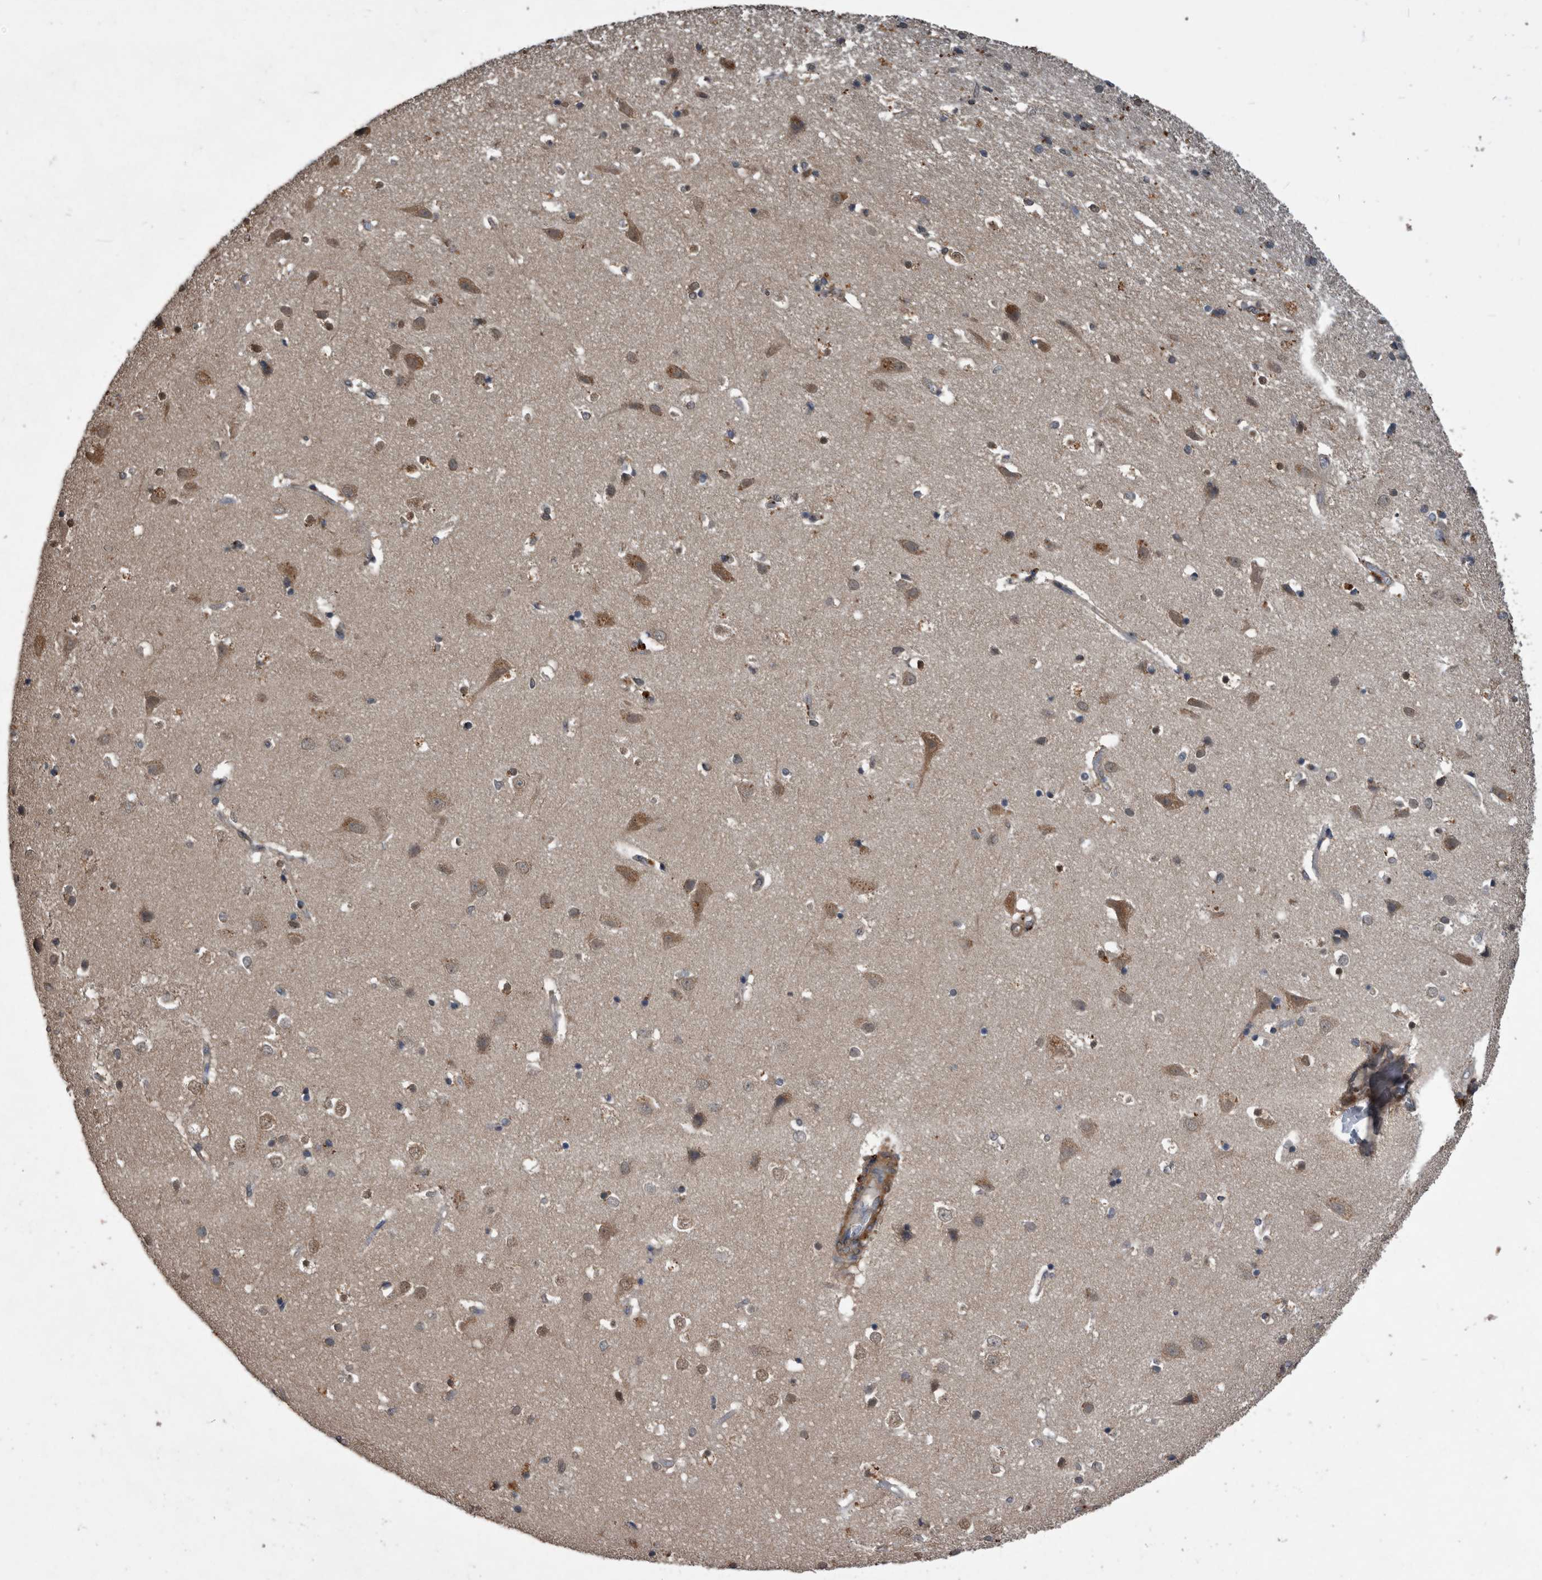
{"staining": {"intensity": "weak", "quantity": "<25%", "location": "cytoplasmic/membranous"}, "tissue": "cerebral cortex", "cell_type": "Endothelial cells", "image_type": "normal", "snomed": [{"axis": "morphology", "description": "Normal tissue, NOS"}, {"axis": "topography", "description": "Cerebral cortex"}], "caption": "Human cerebral cortex stained for a protein using immunohistochemistry (IHC) demonstrates no positivity in endothelial cells.", "gene": "NRBP1", "patient": {"sex": "male", "age": 54}}